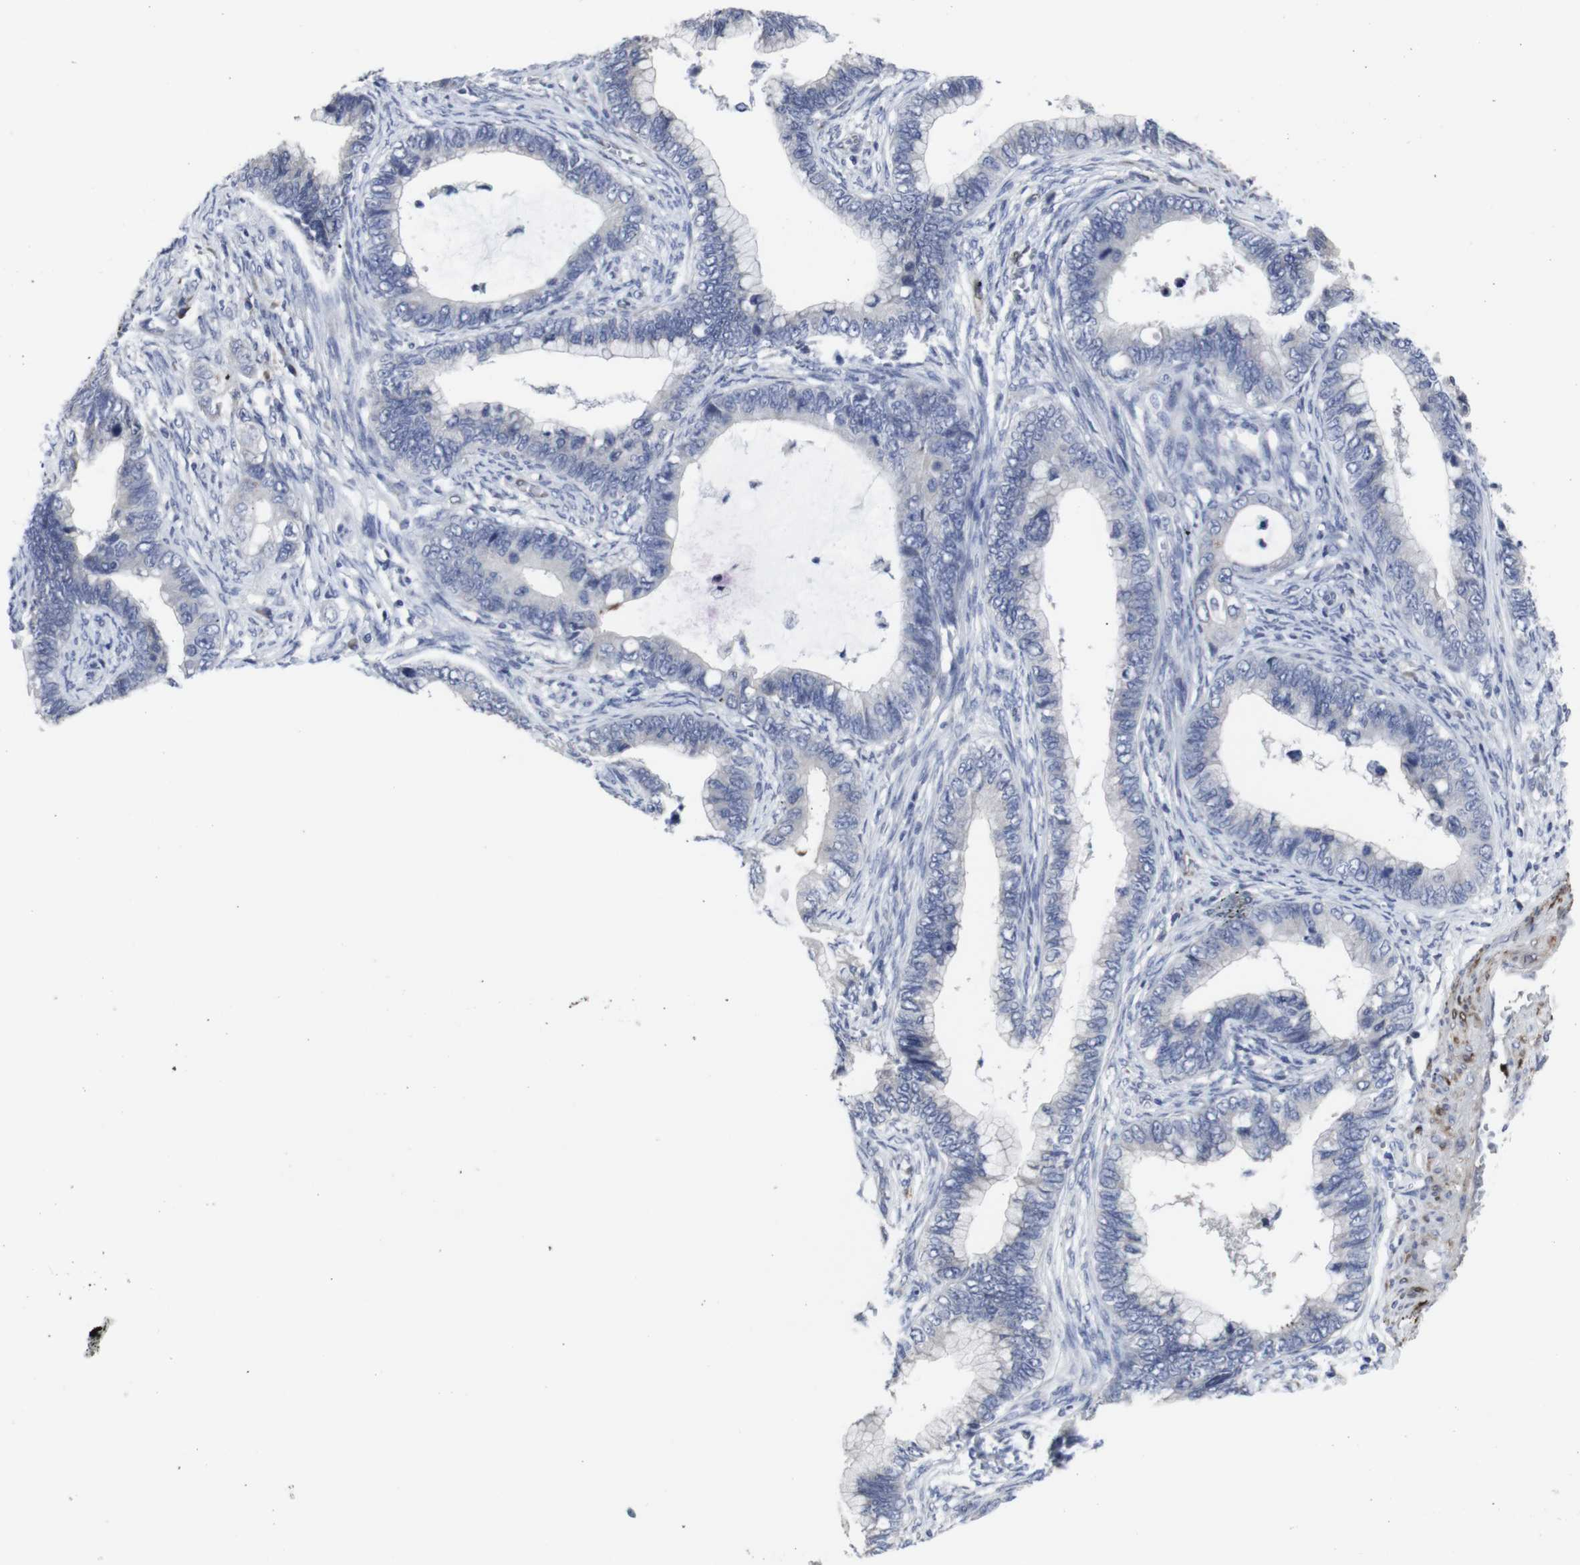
{"staining": {"intensity": "negative", "quantity": "none", "location": "none"}, "tissue": "cervical cancer", "cell_type": "Tumor cells", "image_type": "cancer", "snomed": [{"axis": "morphology", "description": "Adenocarcinoma, NOS"}, {"axis": "topography", "description": "Cervix"}], "caption": "Image shows no protein expression in tumor cells of adenocarcinoma (cervical) tissue.", "gene": "SNCG", "patient": {"sex": "female", "age": 44}}